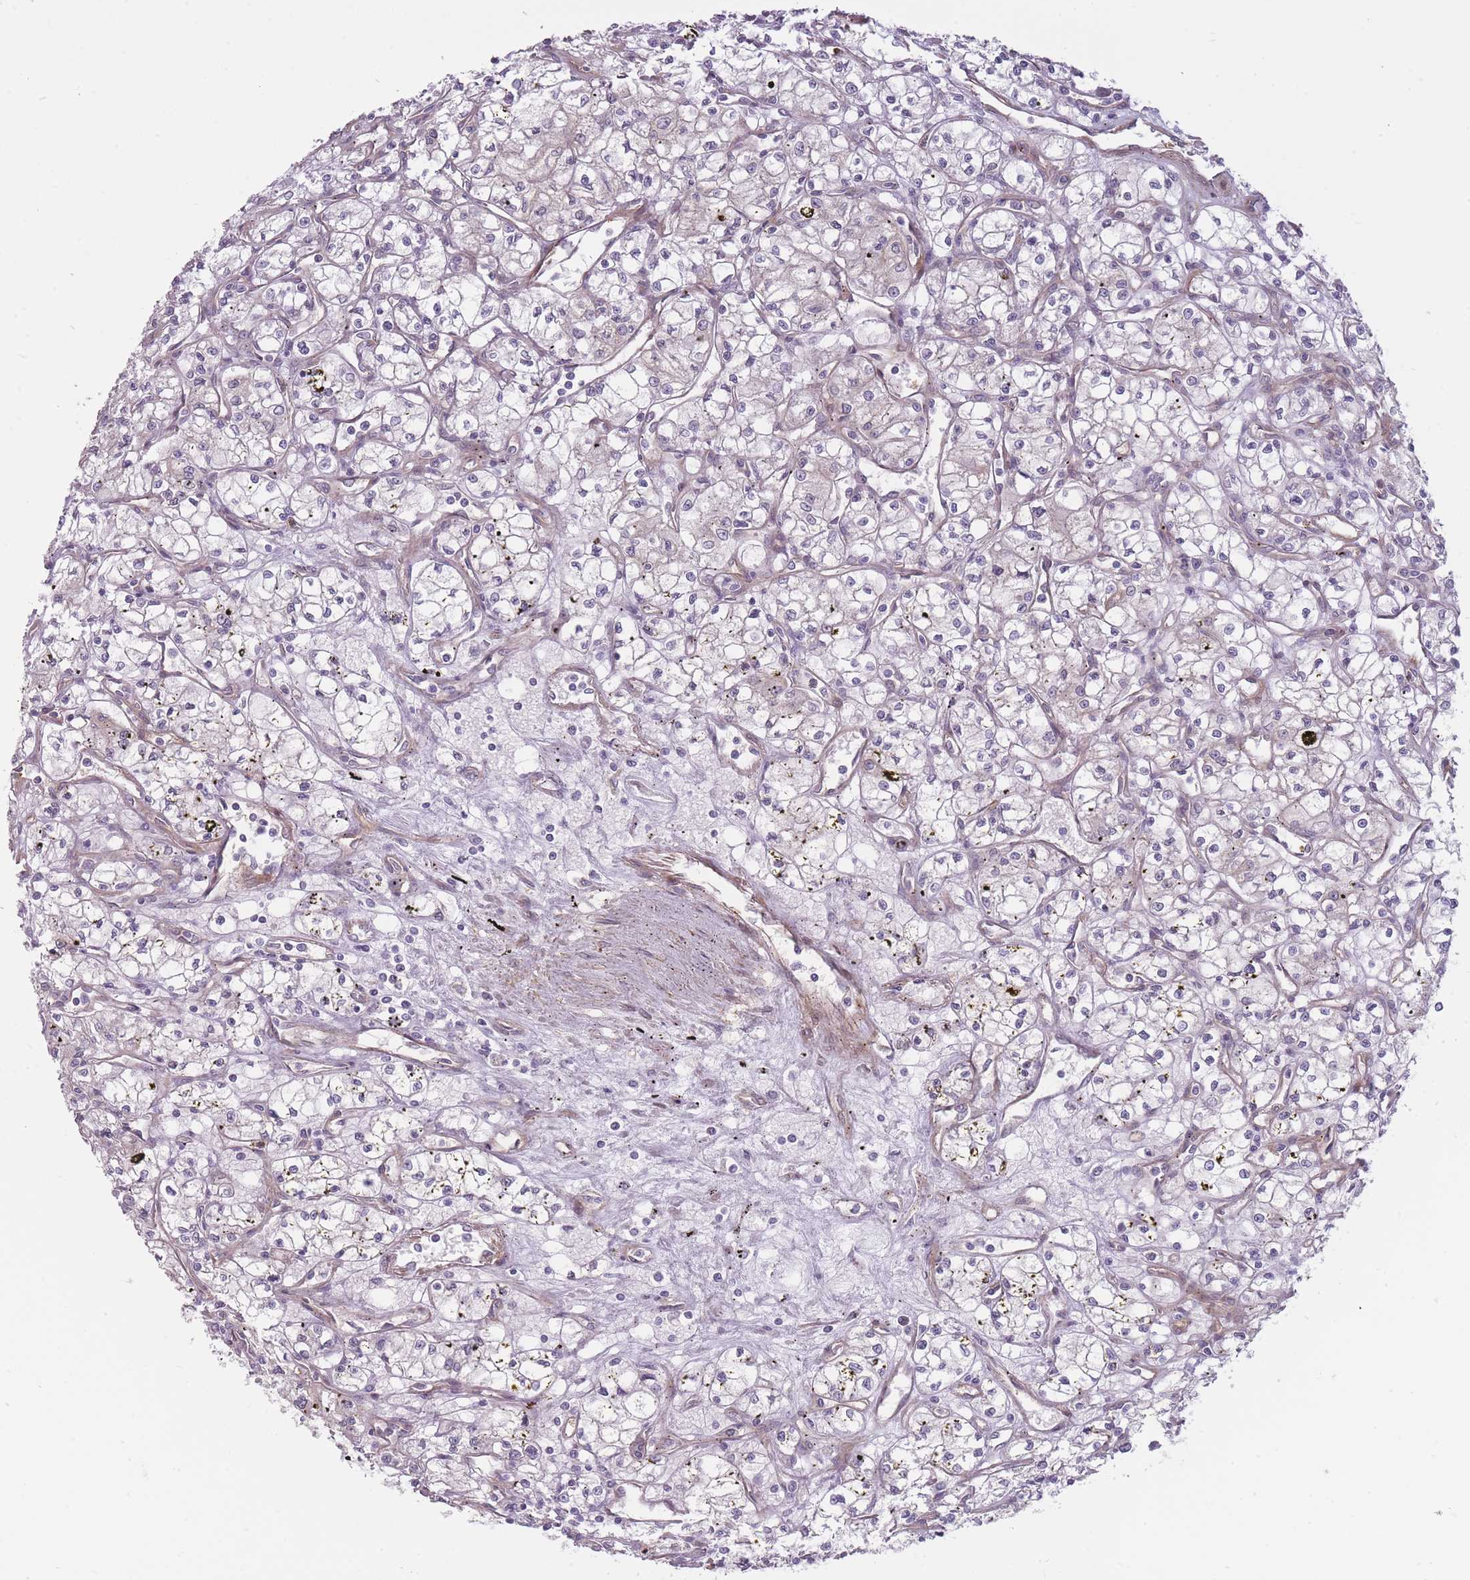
{"staining": {"intensity": "negative", "quantity": "none", "location": "none"}, "tissue": "renal cancer", "cell_type": "Tumor cells", "image_type": "cancer", "snomed": [{"axis": "morphology", "description": "Adenocarcinoma, NOS"}, {"axis": "topography", "description": "Kidney"}], "caption": "This is an IHC image of adenocarcinoma (renal). There is no staining in tumor cells.", "gene": "PGRMC2", "patient": {"sex": "male", "age": 59}}